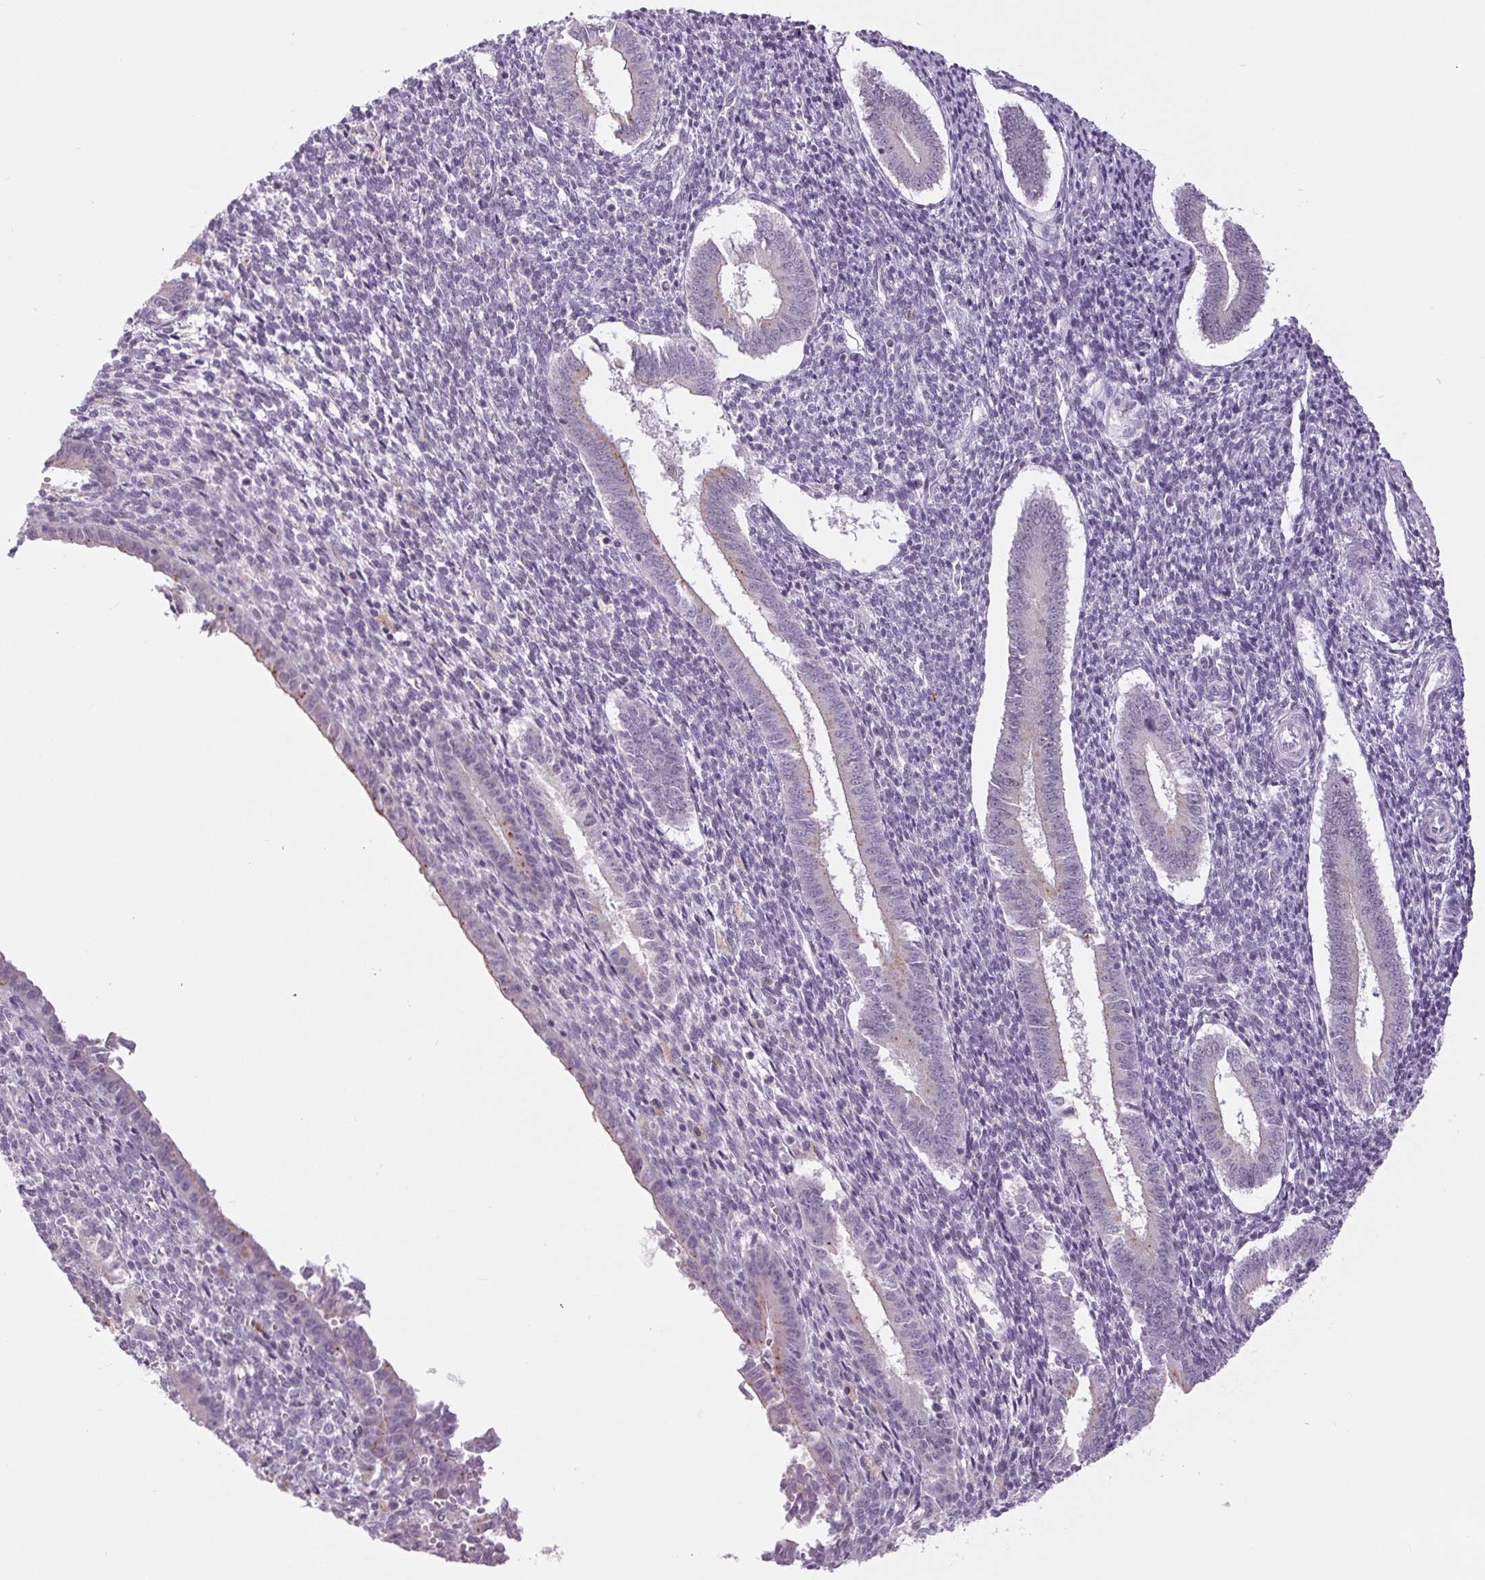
{"staining": {"intensity": "moderate", "quantity": "25%-75%", "location": "nuclear"}, "tissue": "endometrium", "cell_type": "Cells in endometrial stroma", "image_type": "normal", "snomed": [{"axis": "morphology", "description": "Normal tissue, NOS"}, {"axis": "topography", "description": "Endometrium"}], "caption": "This micrograph exhibits immunohistochemistry staining of normal endometrium, with medium moderate nuclear positivity in about 25%-75% of cells in endometrial stroma.", "gene": "SMIM6", "patient": {"sex": "female", "age": 25}}